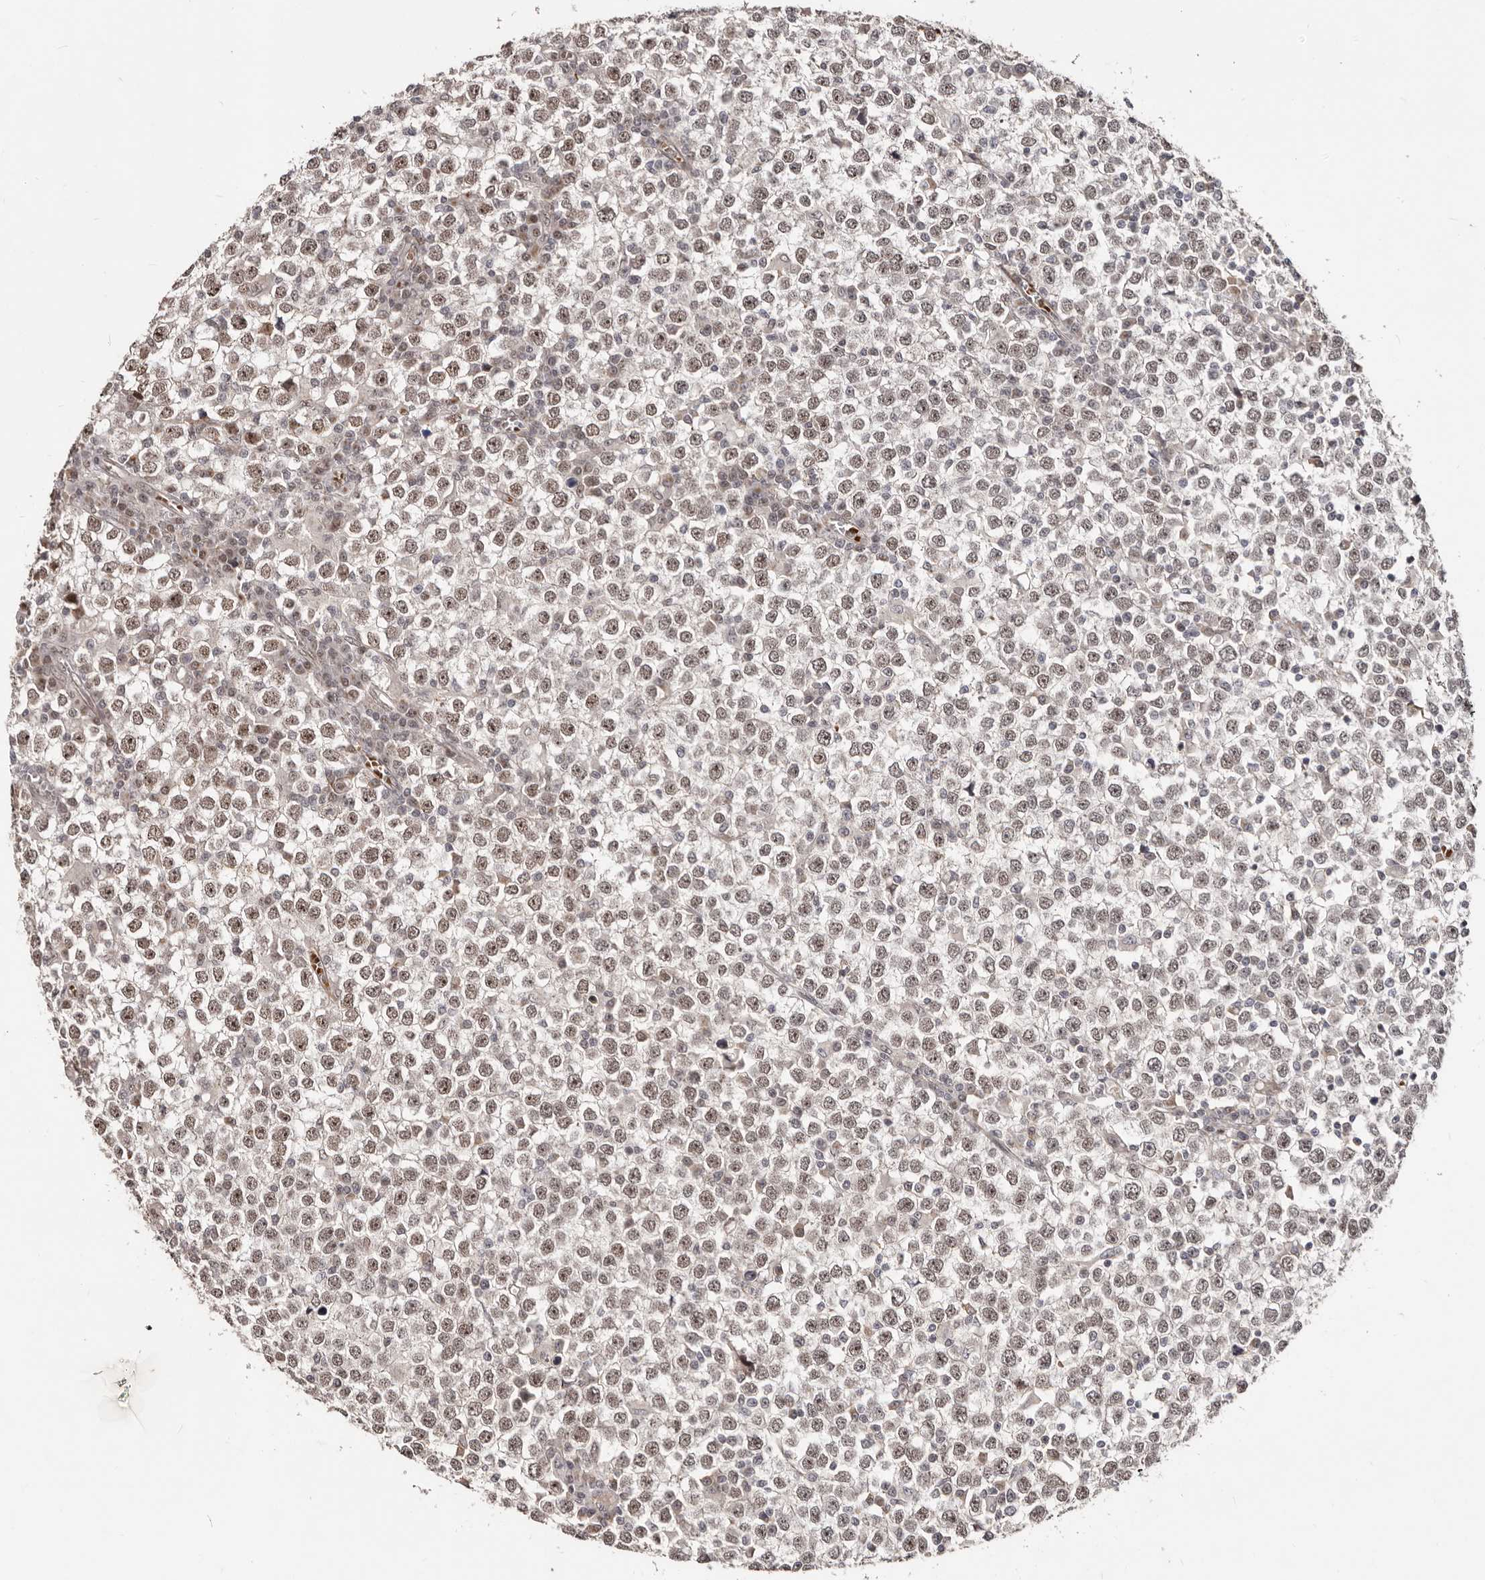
{"staining": {"intensity": "weak", "quantity": ">75%", "location": "nuclear"}, "tissue": "testis cancer", "cell_type": "Tumor cells", "image_type": "cancer", "snomed": [{"axis": "morphology", "description": "Seminoma, NOS"}, {"axis": "topography", "description": "Testis"}], "caption": "Seminoma (testis) stained with a brown dye reveals weak nuclear positive expression in about >75% of tumor cells.", "gene": "SRCAP", "patient": {"sex": "male", "age": 65}}